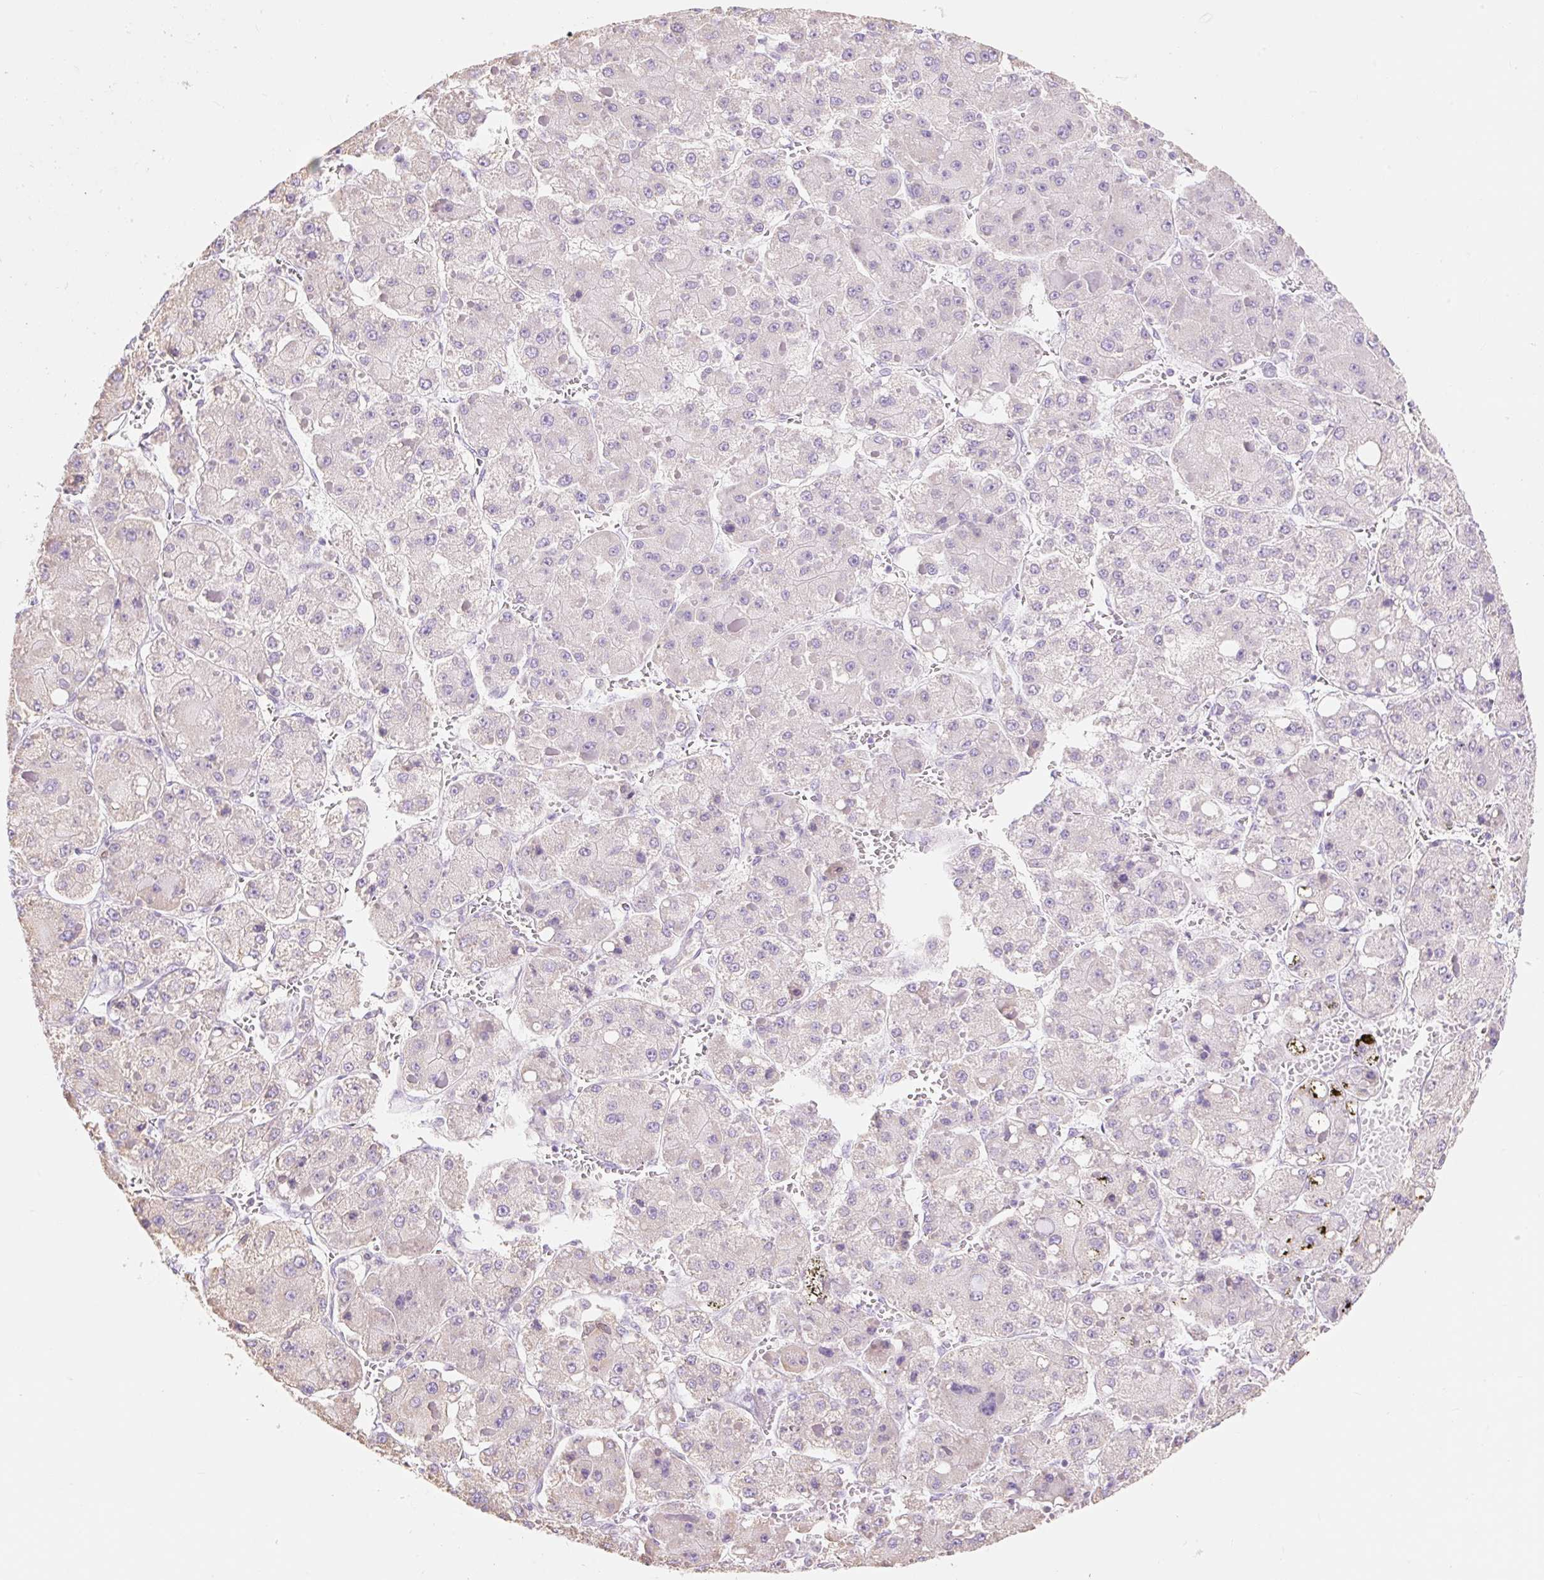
{"staining": {"intensity": "negative", "quantity": "none", "location": "none"}, "tissue": "liver cancer", "cell_type": "Tumor cells", "image_type": "cancer", "snomed": [{"axis": "morphology", "description": "Carcinoma, Hepatocellular, NOS"}, {"axis": "topography", "description": "Liver"}], "caption": "Liver cancer (hepatocellular carcinoma) stained for a protein using immunohistochemistry exhibits no staining tumor cells.", "gene": "DHX35", "patient": {"sex": "female", "age": 73}}